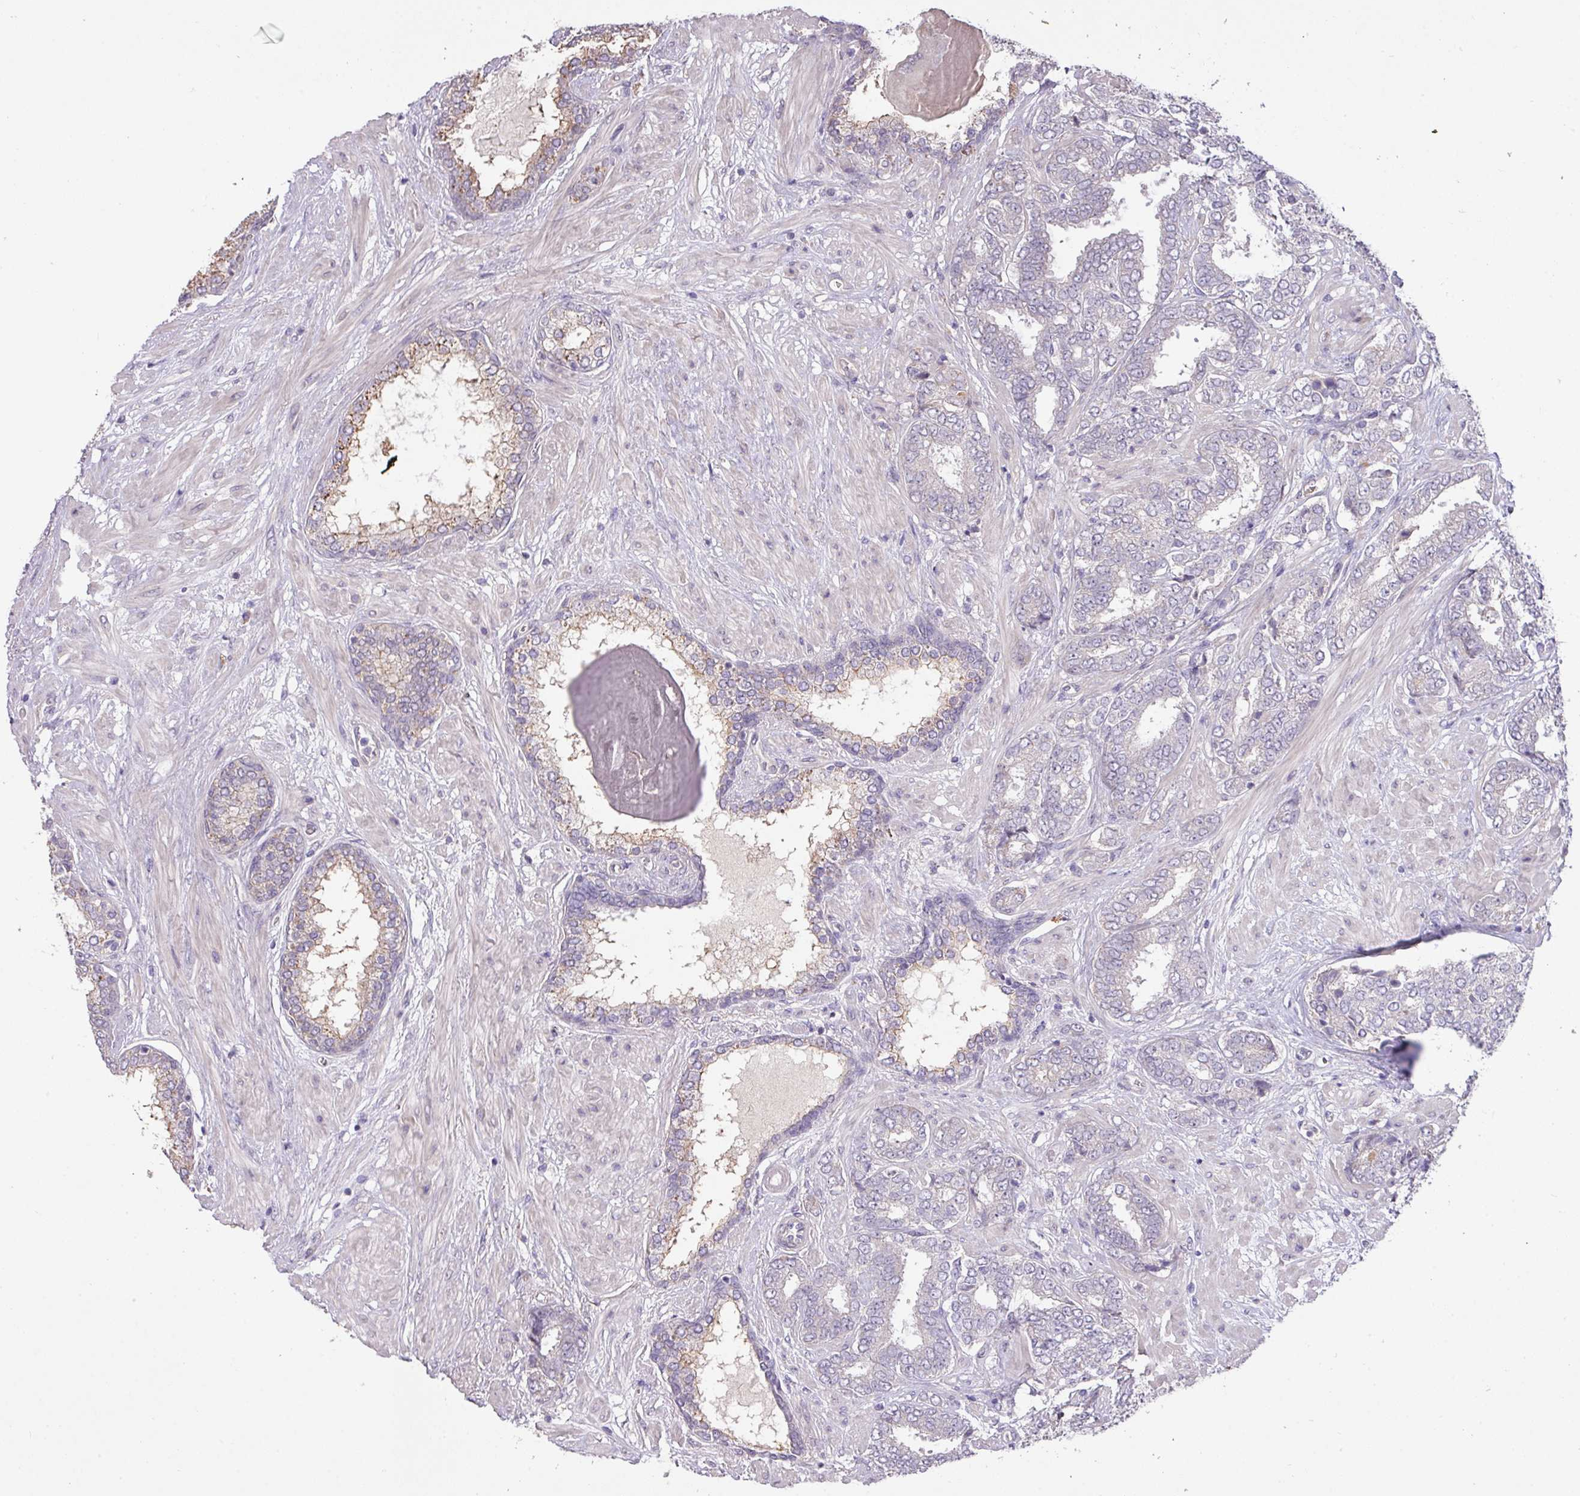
{"staining": {"intensity": "negative", "quantity": "none", "location": "none"}, "tissue": "prostate cancer", "cell_type": "Tumor cells", "image_type": "cancer", "snomed": [{"axis": "morphology", "description": "Adenocarcinoma, High grade"}, {"axis": "topography", "description": "Prostate"}], "caption": "IHC of human prostate cancer (adenocarcinoma (high-grade)) shows no positivity in tumor cells. Nuclei are stained in blue.", "gene": "PRADC1", "patient": {"sex": "male", "age": 72}}